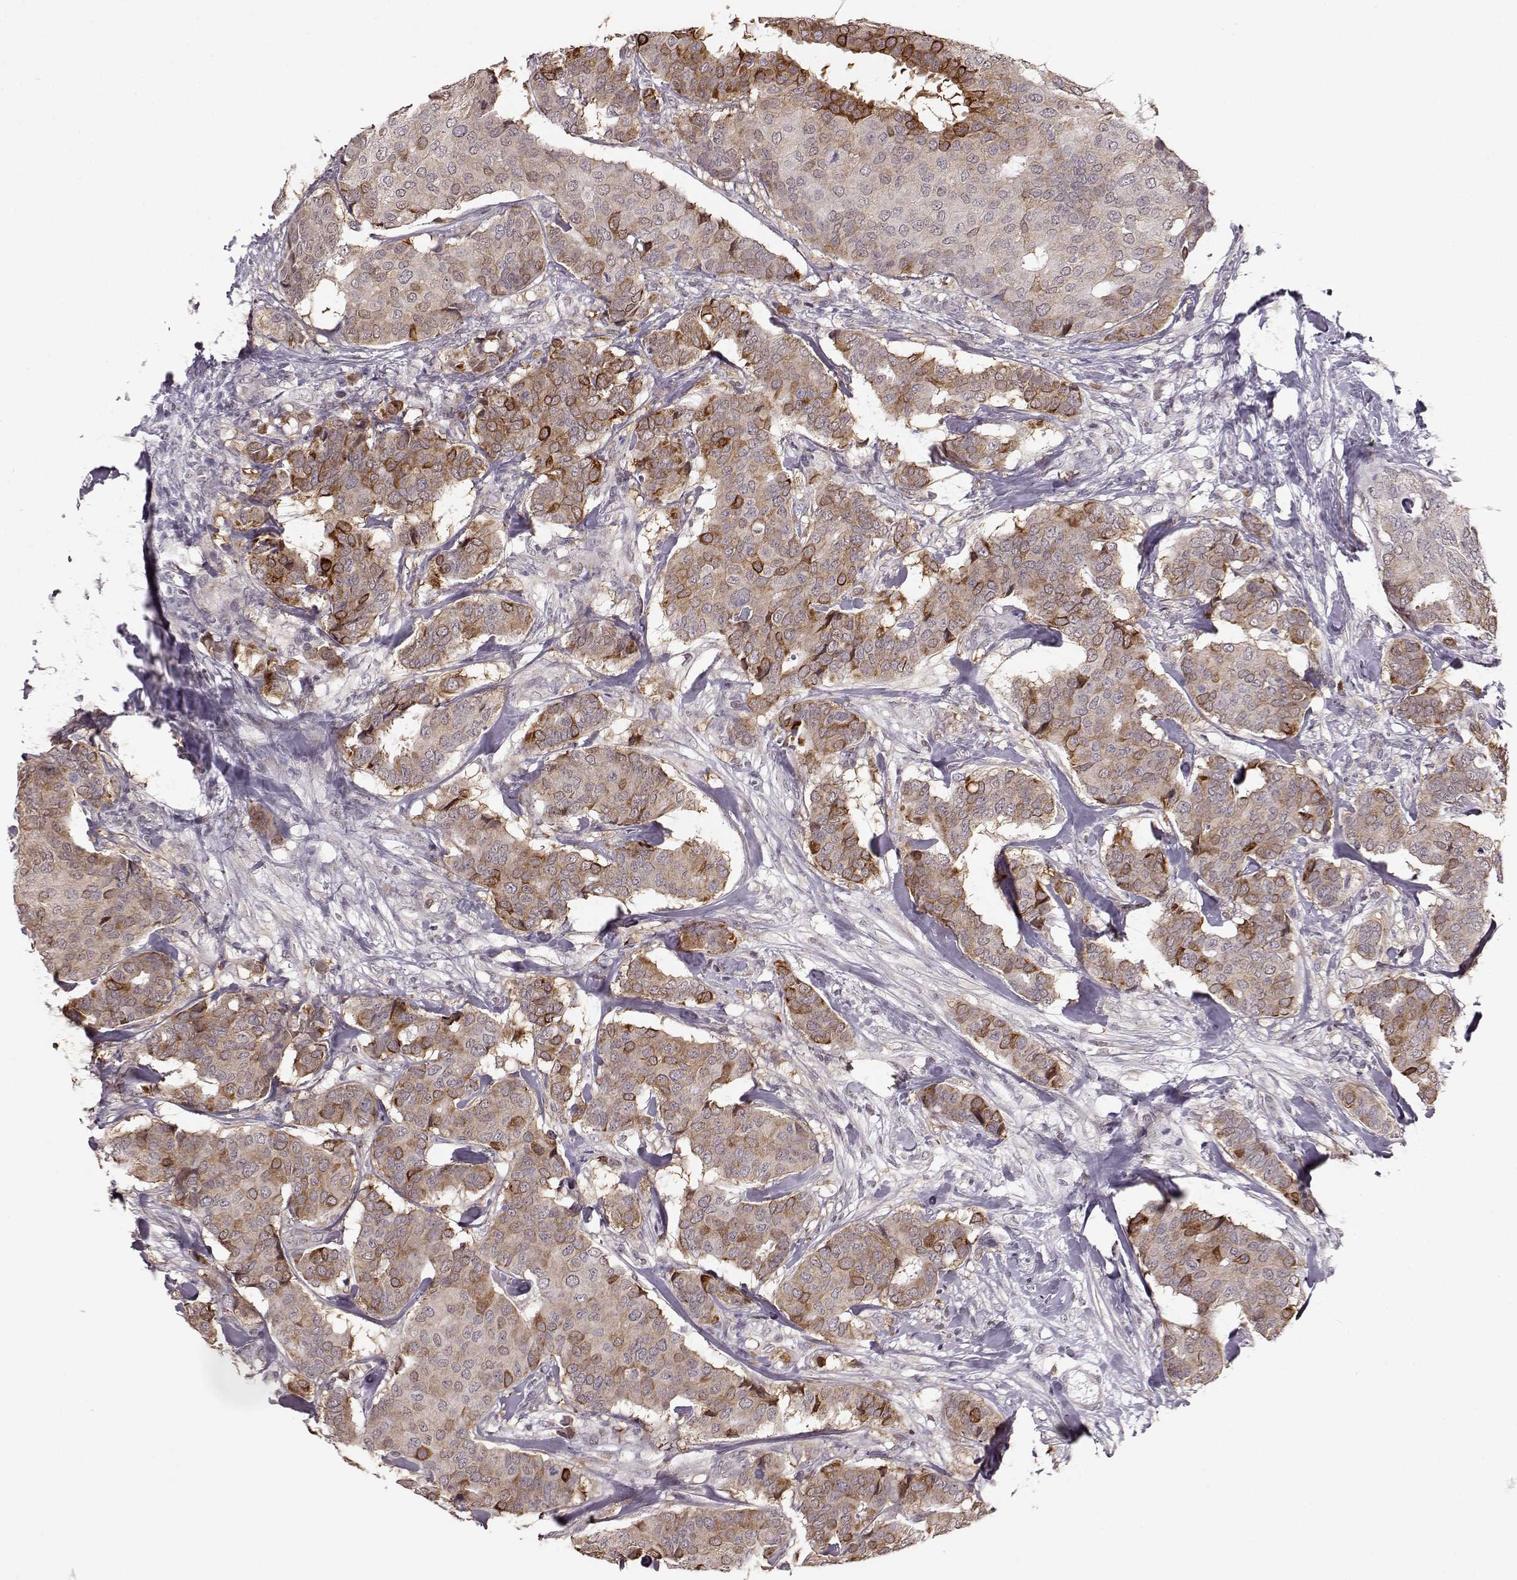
{"staining": {"intensity": "strong", "quantity": "<25%", "location": "nuclear"}, "tissue": "breast cancer", "cell_type": "Tumor cells", "image_type": "cancer", "snomed": [{"axis": "morphology", "description": "Duct carcinoma"}, {"axis": "topography", "description": "Breast"}], "caption": "Strong nuclear protein positivity is appreciated in about <25% of tumor cells in breast infiltrating ductal carcinoma. (DAB = brown stain, brightfield microscopy at high magnification).", "gene": "KLF6", "patient": {"sex": "female", "age": 75}}